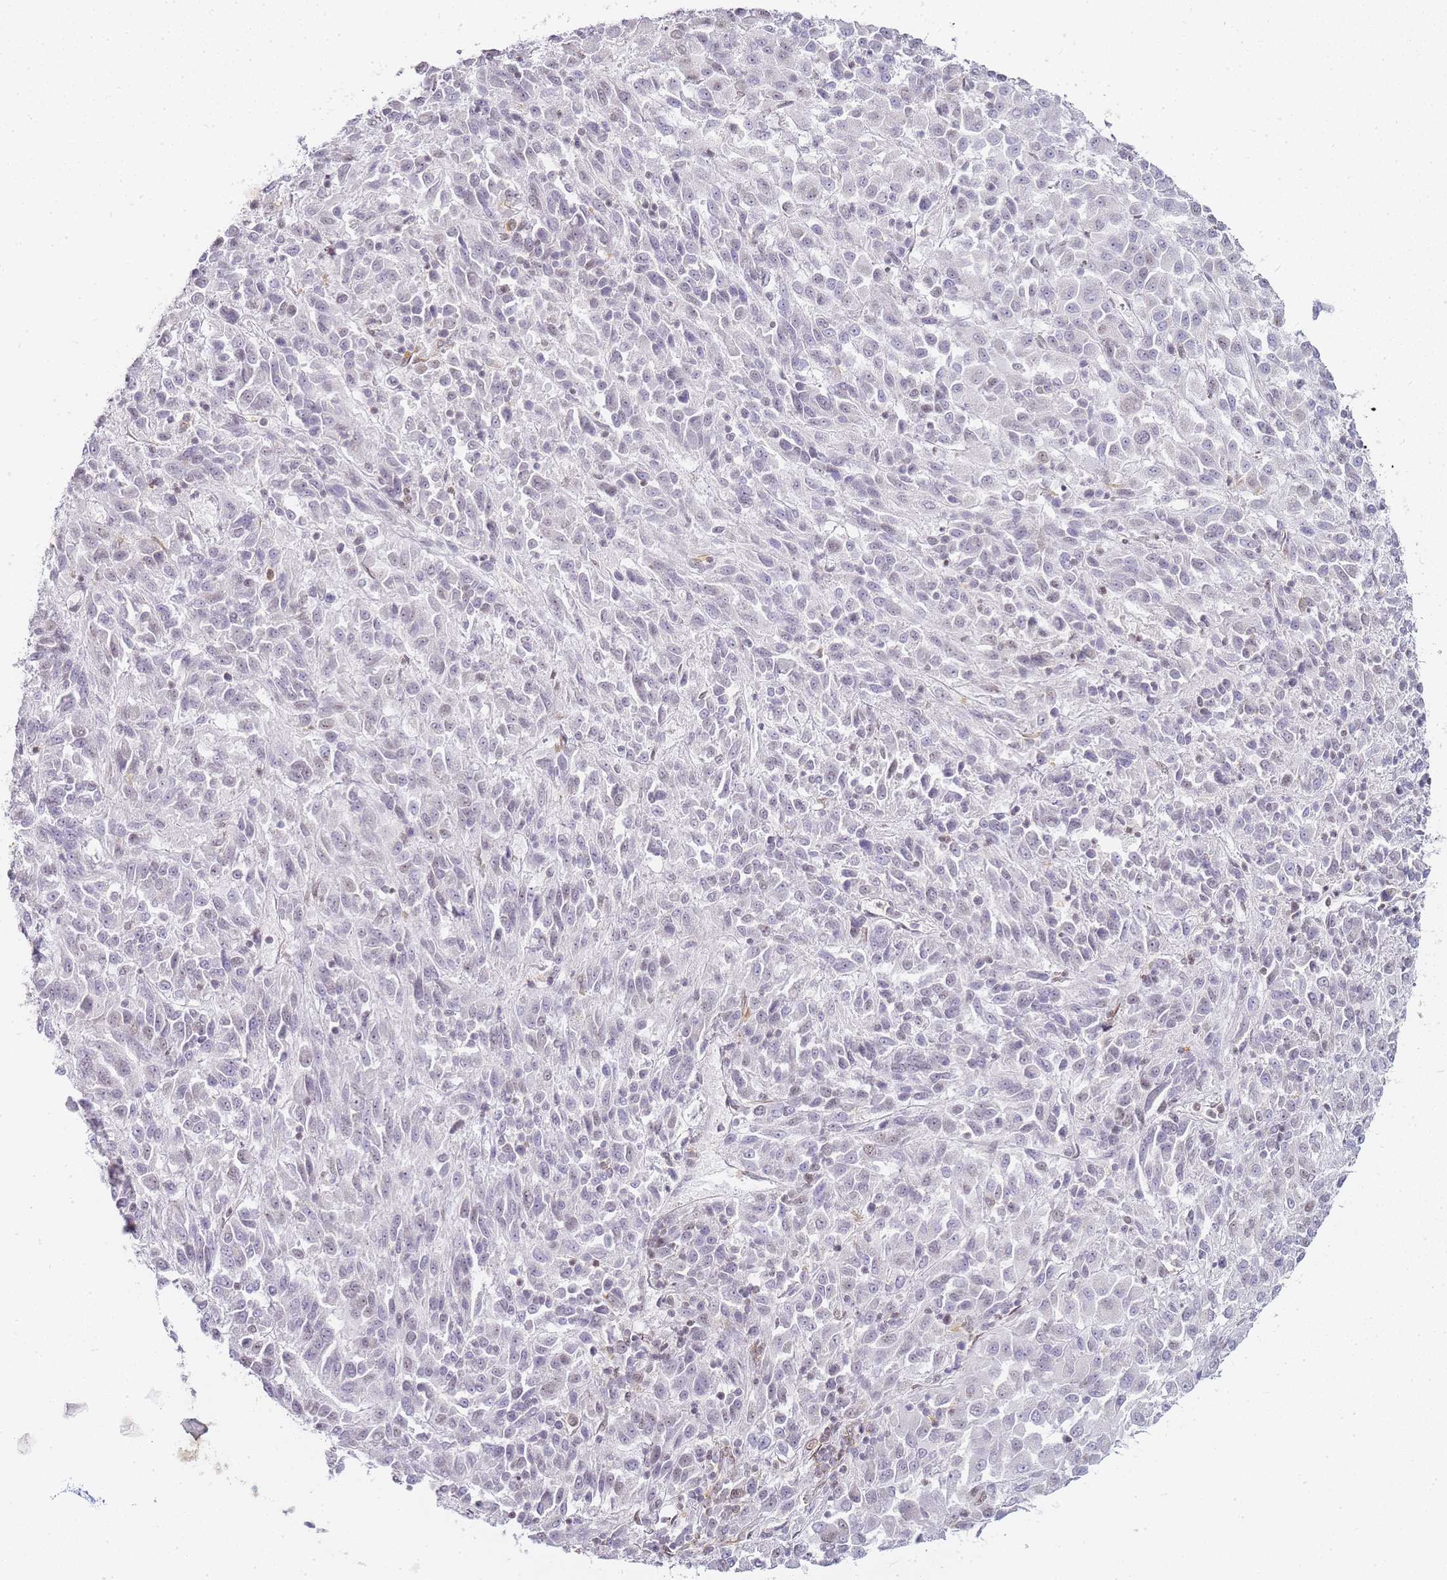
{"staining": {"intensity": "negative", "quantity": "none", "location": "none"}, "tissue": "melanoma", "cell_type": "Tumor cells", "image_type": "cancer", "snomed": [{"axis": "morphology", "description": "Malignant melanoma, Metastatic site"}, {"axis": "topography", "description": "Lung"}], "caption": "High power microscopy image of an immunohistochemistry histopathology image of melanoma, revealing no significant expression in tumor cells.", "gene": "JAKMIP1", "patient": {"sex": "male", "age": 64}}